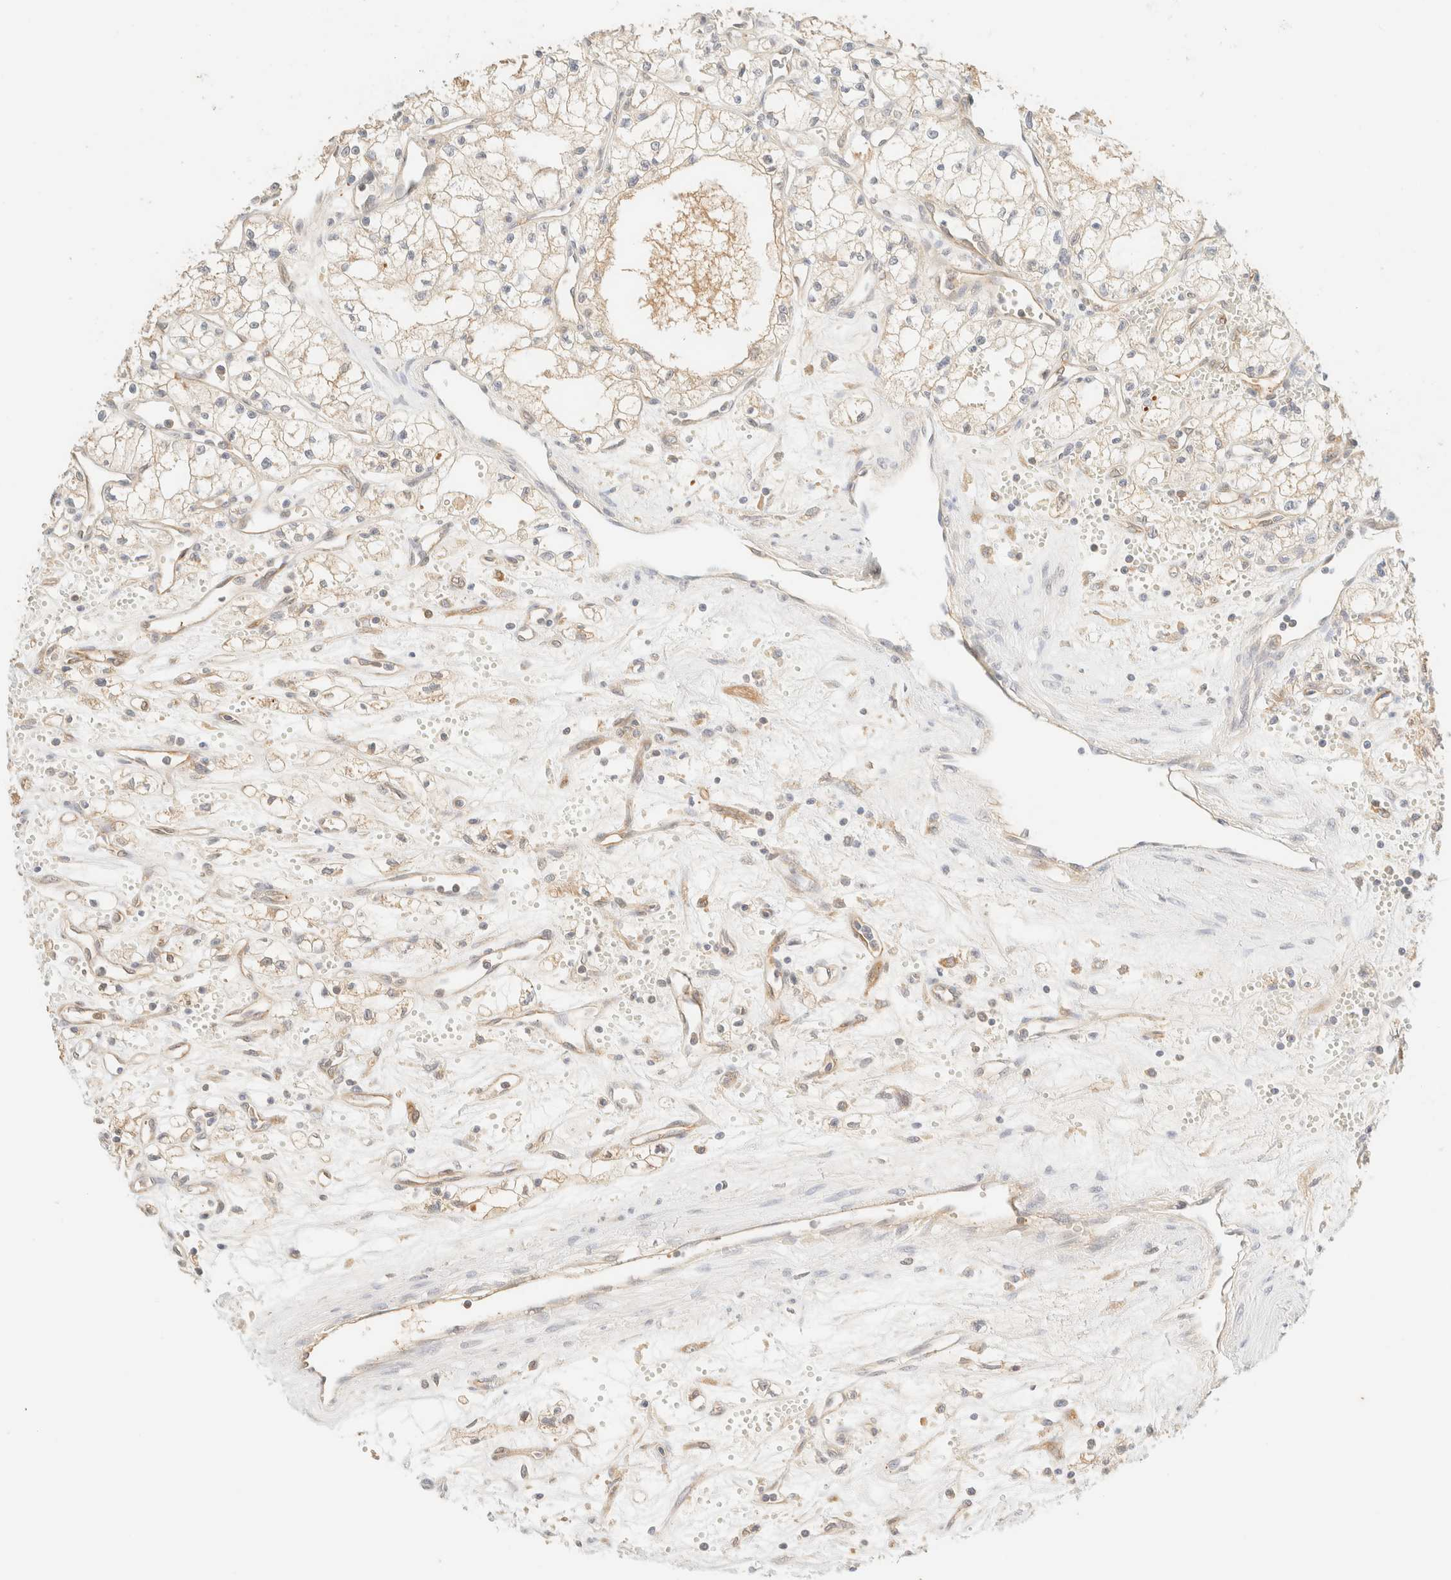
{"staining": {"intensity": "weak", "quantity": "<25%", "location": "cytoplasmic/membranous"}, "tissue": "renal cancer", "cell_type": "Tumor cells", "image_type": "cancer", "snomed": [{"axis": "morphology", "description": "Adenocarcinoma, NOS"}, {"axis": "topography", "description": "Kidney"}], "caption": "This is an immunohistochemistry micrograph of human renal adenocarcinoma. There is no positivity in tumor cells.", "gene": "FHOD1", "patient": {"sex": "male", "age": 59}}